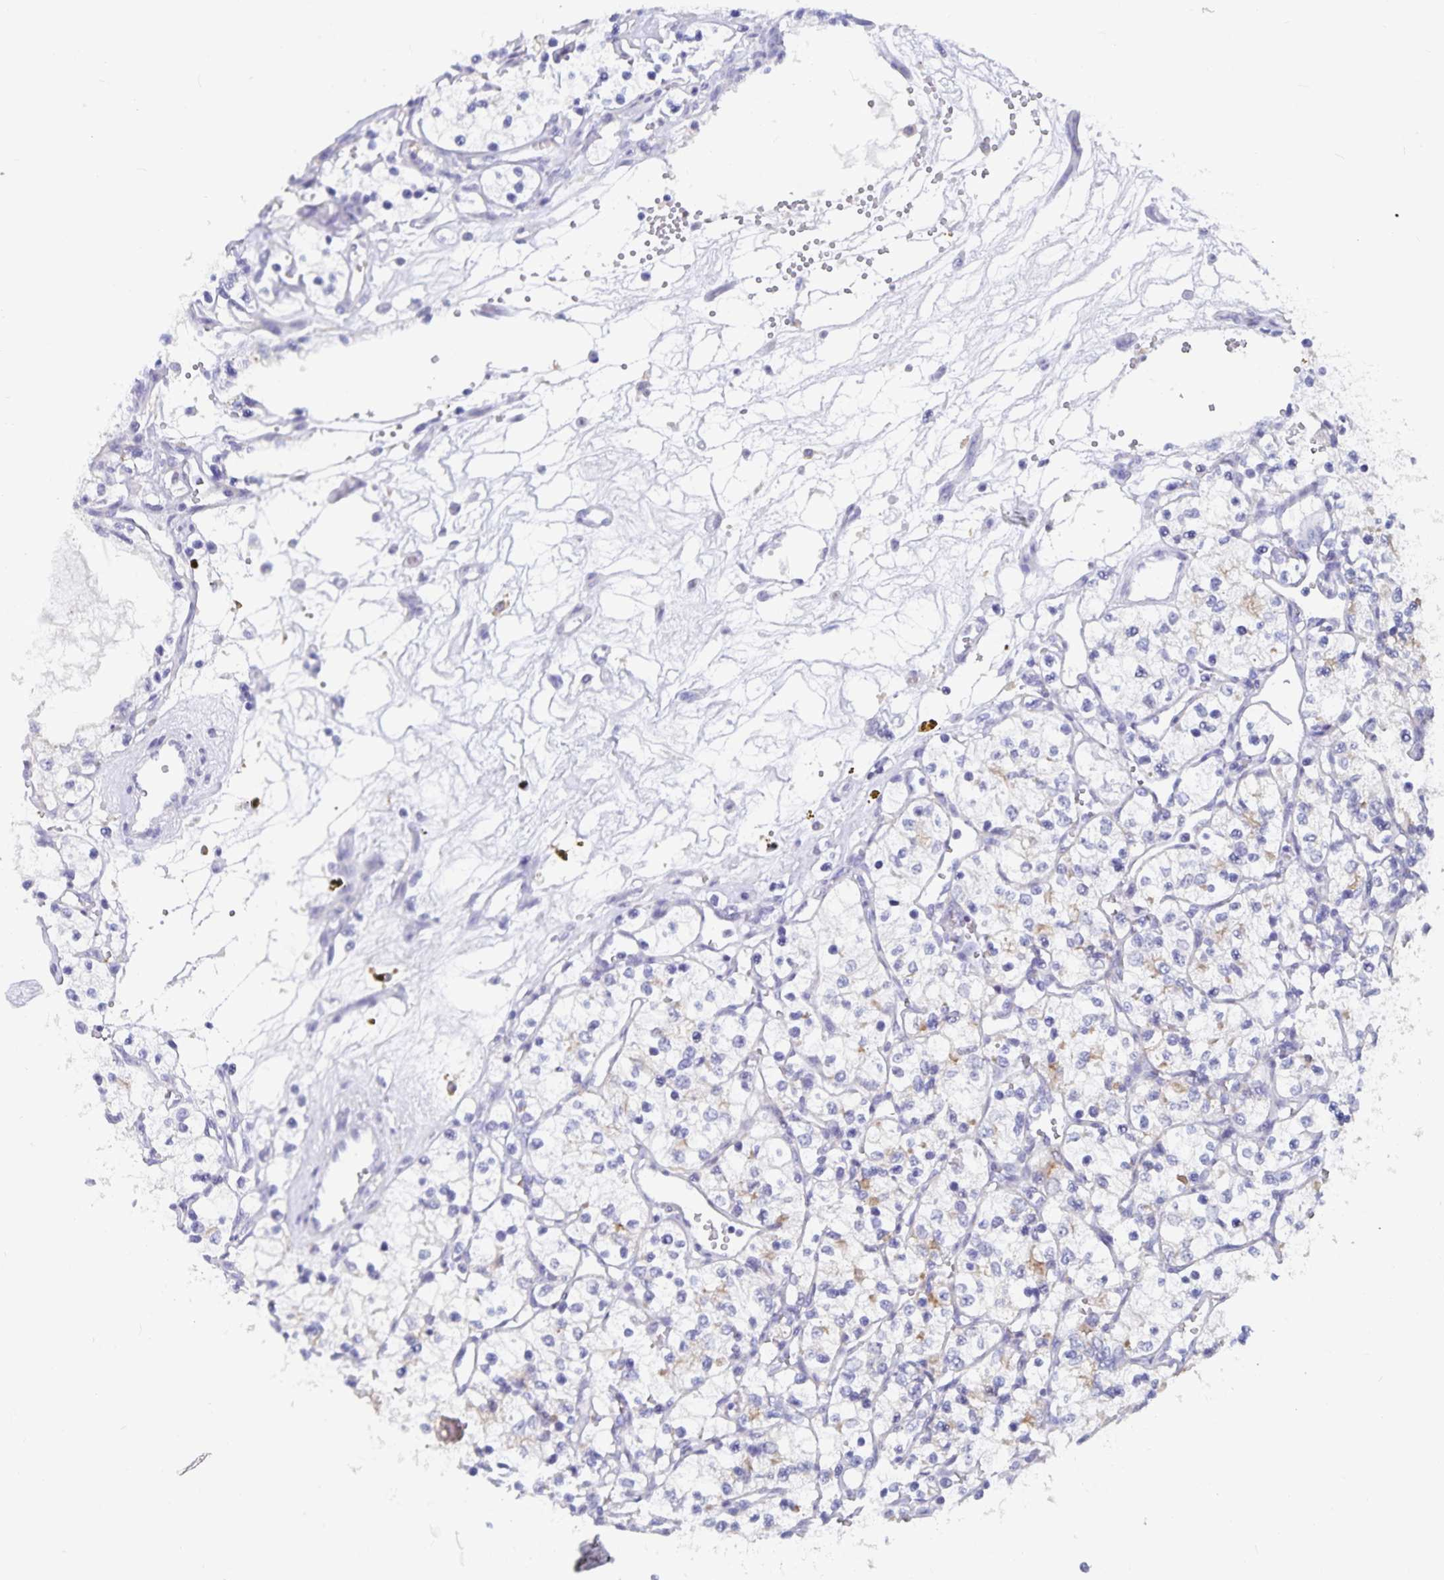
{"staining": {"intensity": "negative", "quantity": "none", "location": "none"}, "tissue": "renal cancer", "cell_type": "Tumor cells", "image_type": "cancer", "snomed": [{"axis": "morphology", "description": "Adenocarcinoma, NOS"}, {"axis": "topography", "description": "Kidney"}], "caption": "Tumor cells are negative for protein expression in human renal cancer (adenocarcinoma). The staining is performed using DAB (3,3'-diaminobenzidine) brown chromogen with nuclei counter-stained in using hematoxylin.", "gene": "PLAC1", "patient": {"sex": "female", "age": 69}}